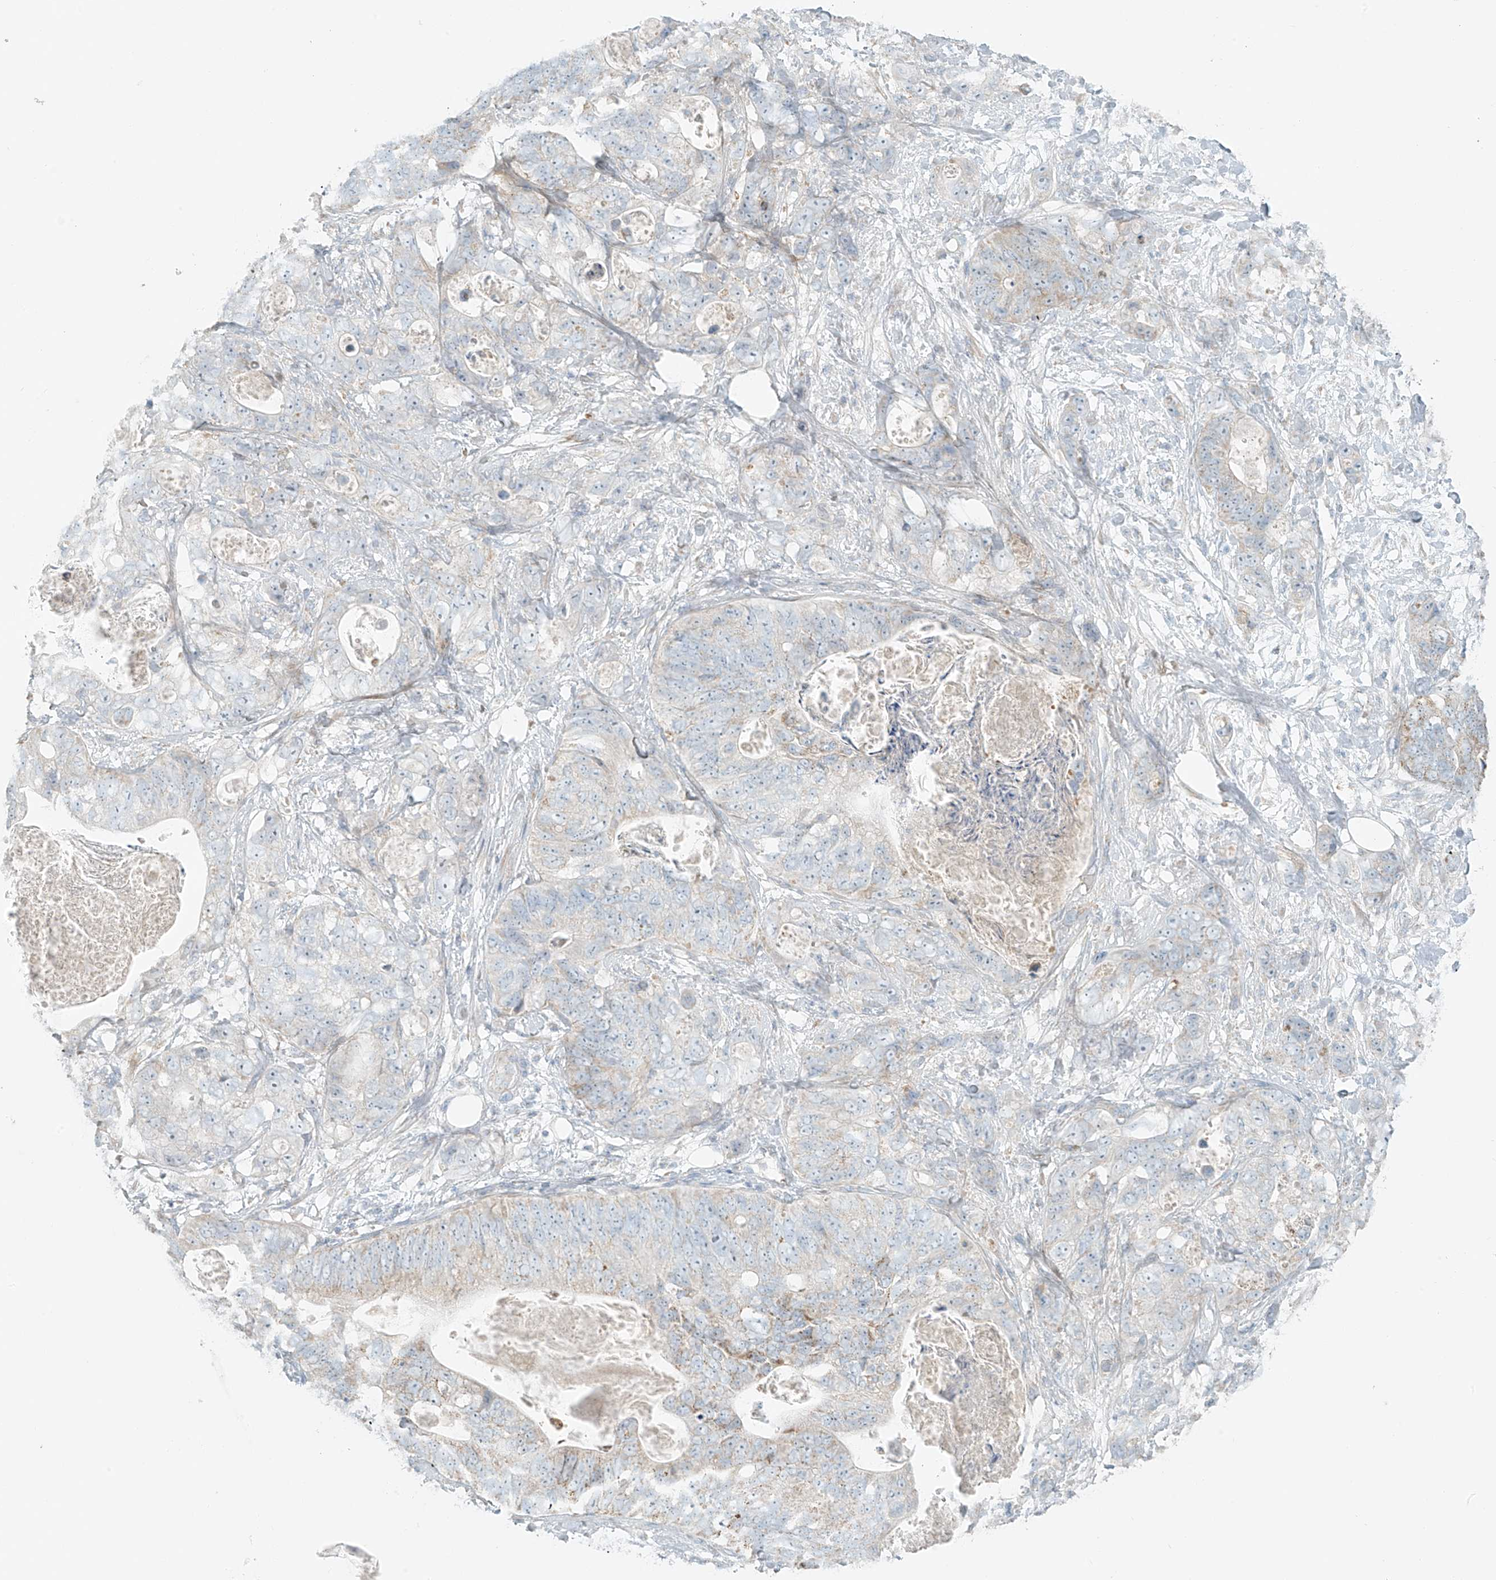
{"staining": {"intensity": "weak", "quantity": "<25%", "location": "cytoplasmic/membranous"}, "tissue": "stomach cancer", "cell_type": "Tumor cells", "image_type": "cancer", "snomed": [{"axis": "morphology", "description": "Normal tissue, NOS"}, {"axis": "morphology", "description": "Adenocarcinoma, NOS"}, {"axis": "topography", "description": "Stomach"}], "caption": "IHC micrograph of human stomach cancer (adenocarcinoma) stained for a protein (brown), which displays no positivity in tumor cells. (Stains: DAB immunohistochemistry with hematoxylin counter stain, Microscopy: brightfield microscopy at high magnification).", "gene": "UST", "patient": {"sex": "female", "age": 89}}